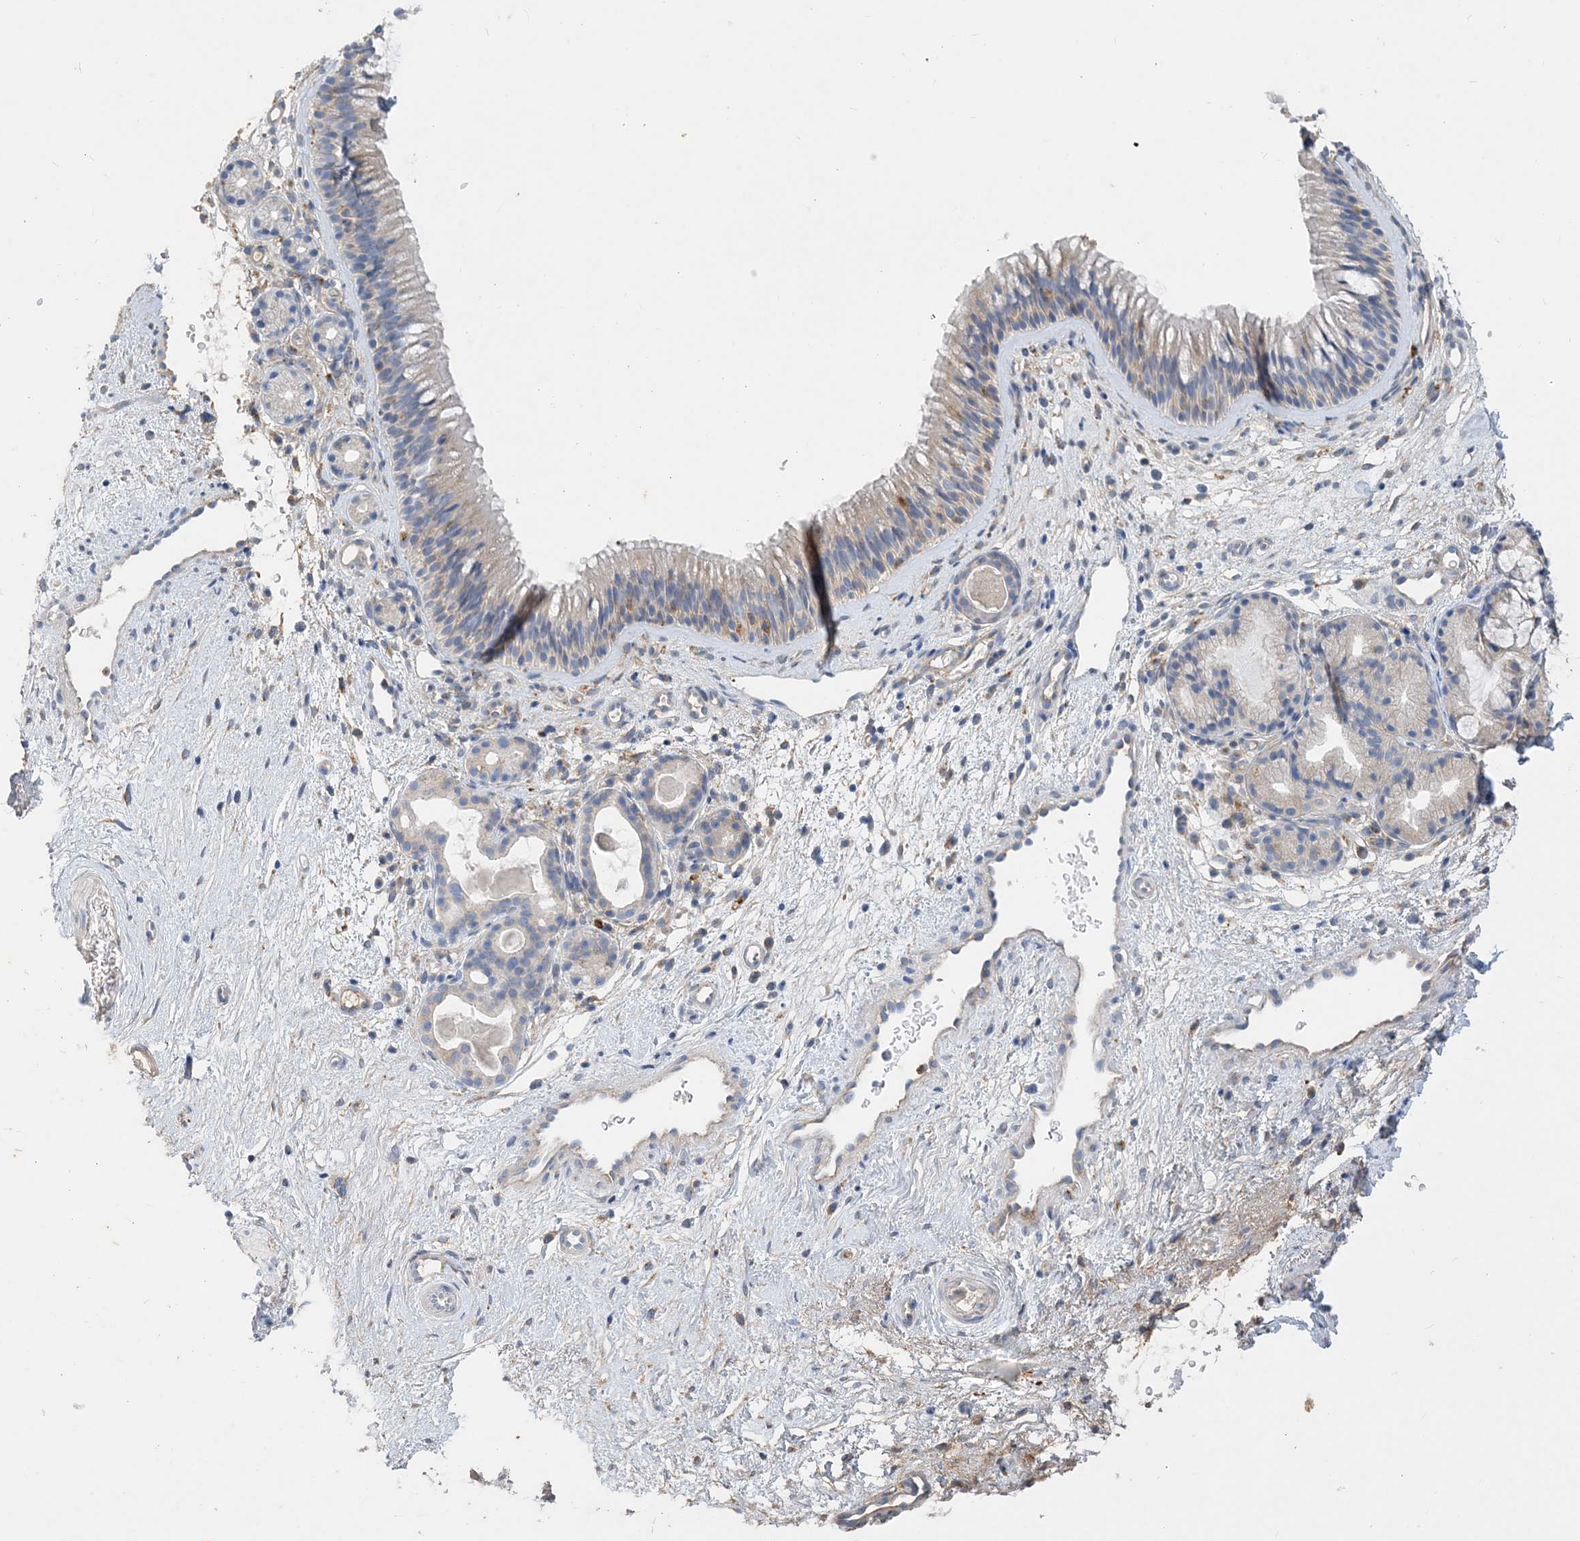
{"staining": {"intensity": "negative", "quantity": "none", "location": "none"}, "tissue": "nasopharynx", "cell_type": "Respiratory epithelial cells", "image_type": "normal", "snomed": [{"axis": "morphology", "description": "Normal tissue, NOS"}, {"axis": "morphology", "description": "Inflammation, NOS"}, {"axis": "morphology", "description": "Malignant melanoma, Metastatic site"}, {"axis": "topography", "description": "Nasopharynx"}], "caption": "High magnification brightfield microscopy of normal nasopharynx stained with DAB (brown) and counterstained with hematoxylin (blue): respiratory epithelial cells show no significant expression. (Brightfield microscopy of DAB (3,3'-diaminobenzidine) immunohistochemistry (IHC) at high magnification).", "gene": "GRINA", "patient": {"sex": "male", "age": 70}}